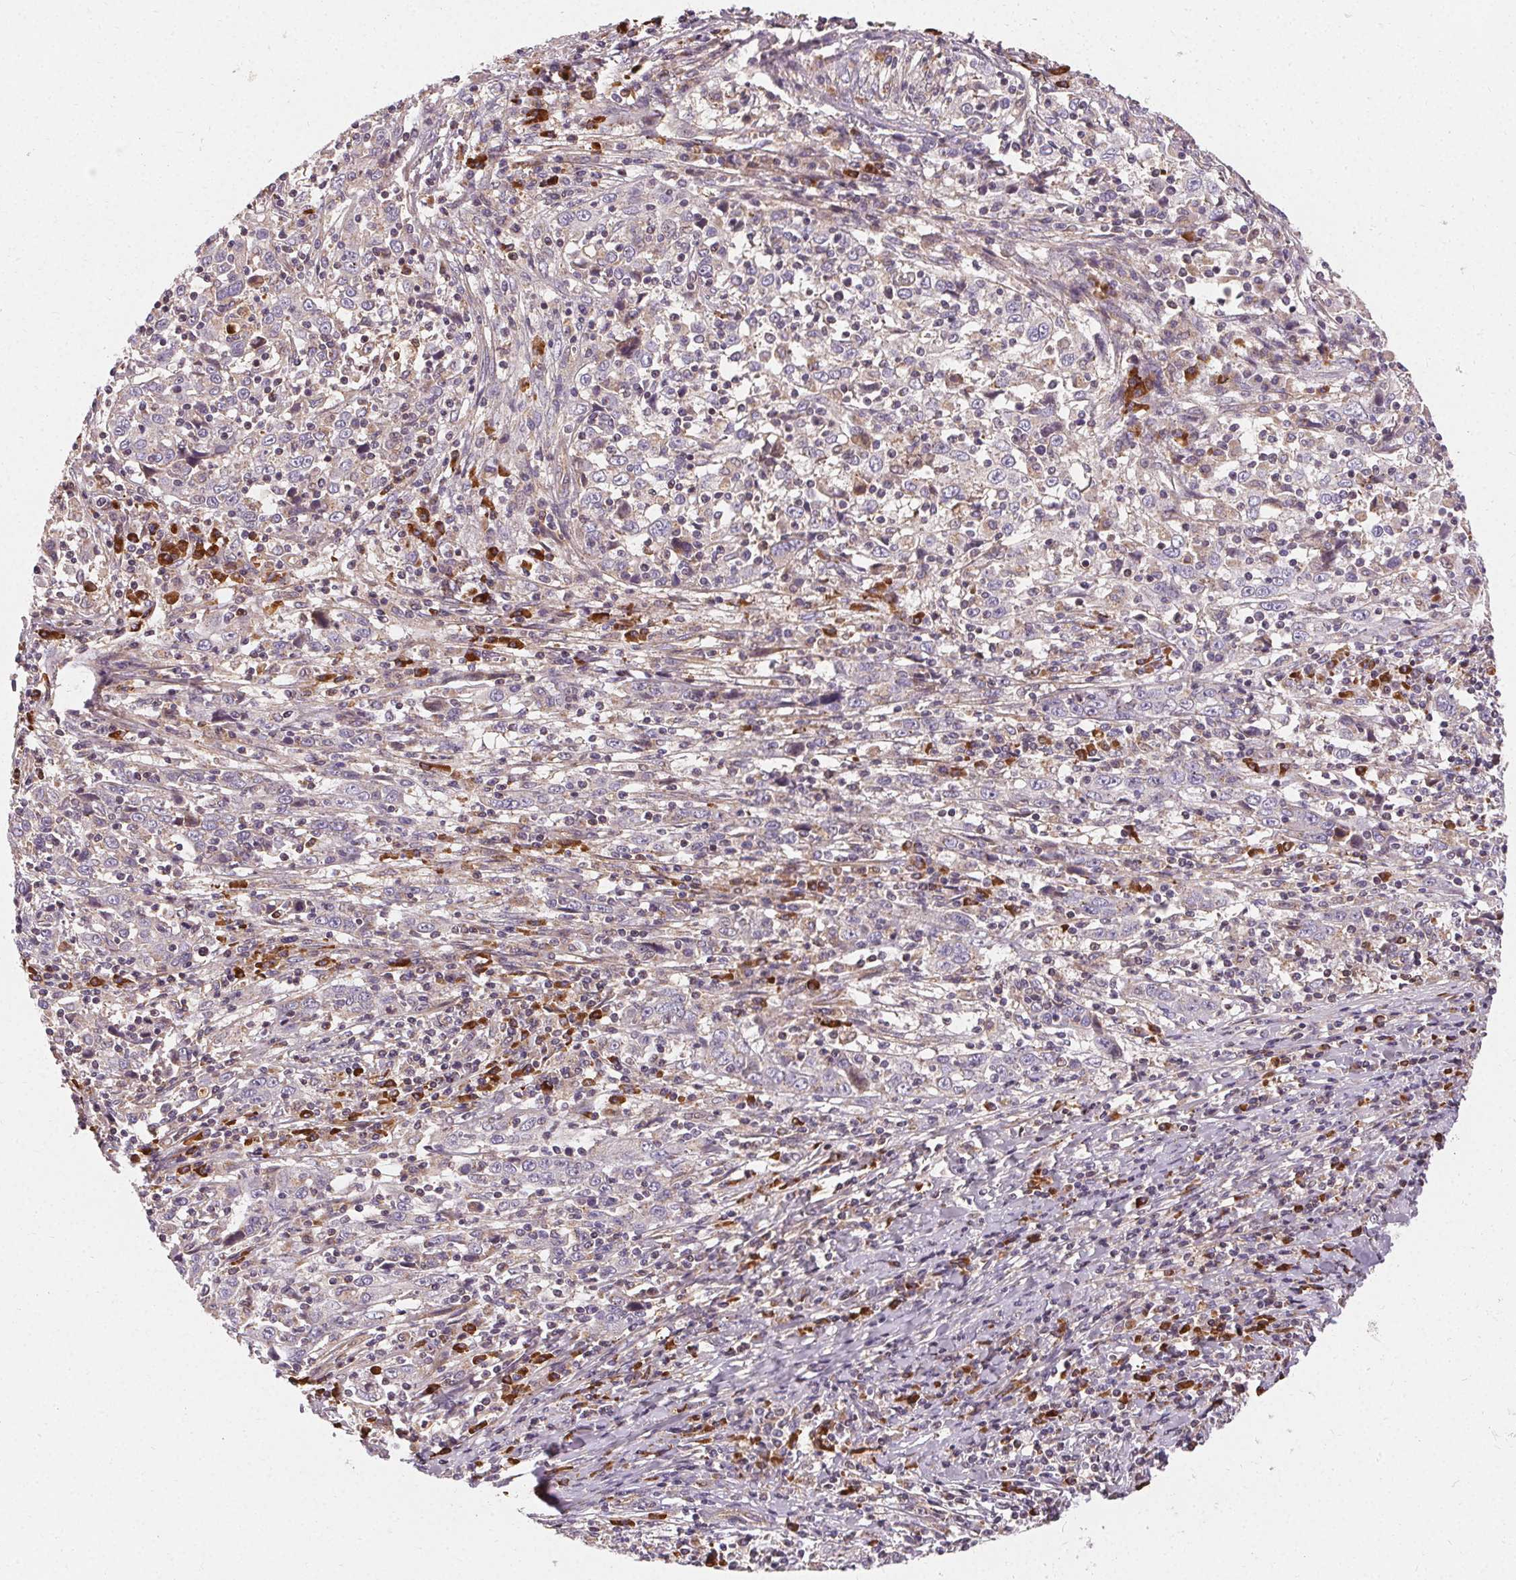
{"staining": {"intensity": "negative", "quantity": "none", "location": "none"}, "tissue": "cervical cancer", "cell_type": "Tumor cells", "image_type": "cancer", "snomed": [{"axis": "morphology", "description": "Squamous cell carcinoma, NOS"}, {"axis": "topography", "description": "Cervix"}], "caption": "Tumor cells are negative for brown protein staining in squamous cell carcinoma (cervical).", "gene": "APLP1", "patient": {"sex": "female", "age": 46}}